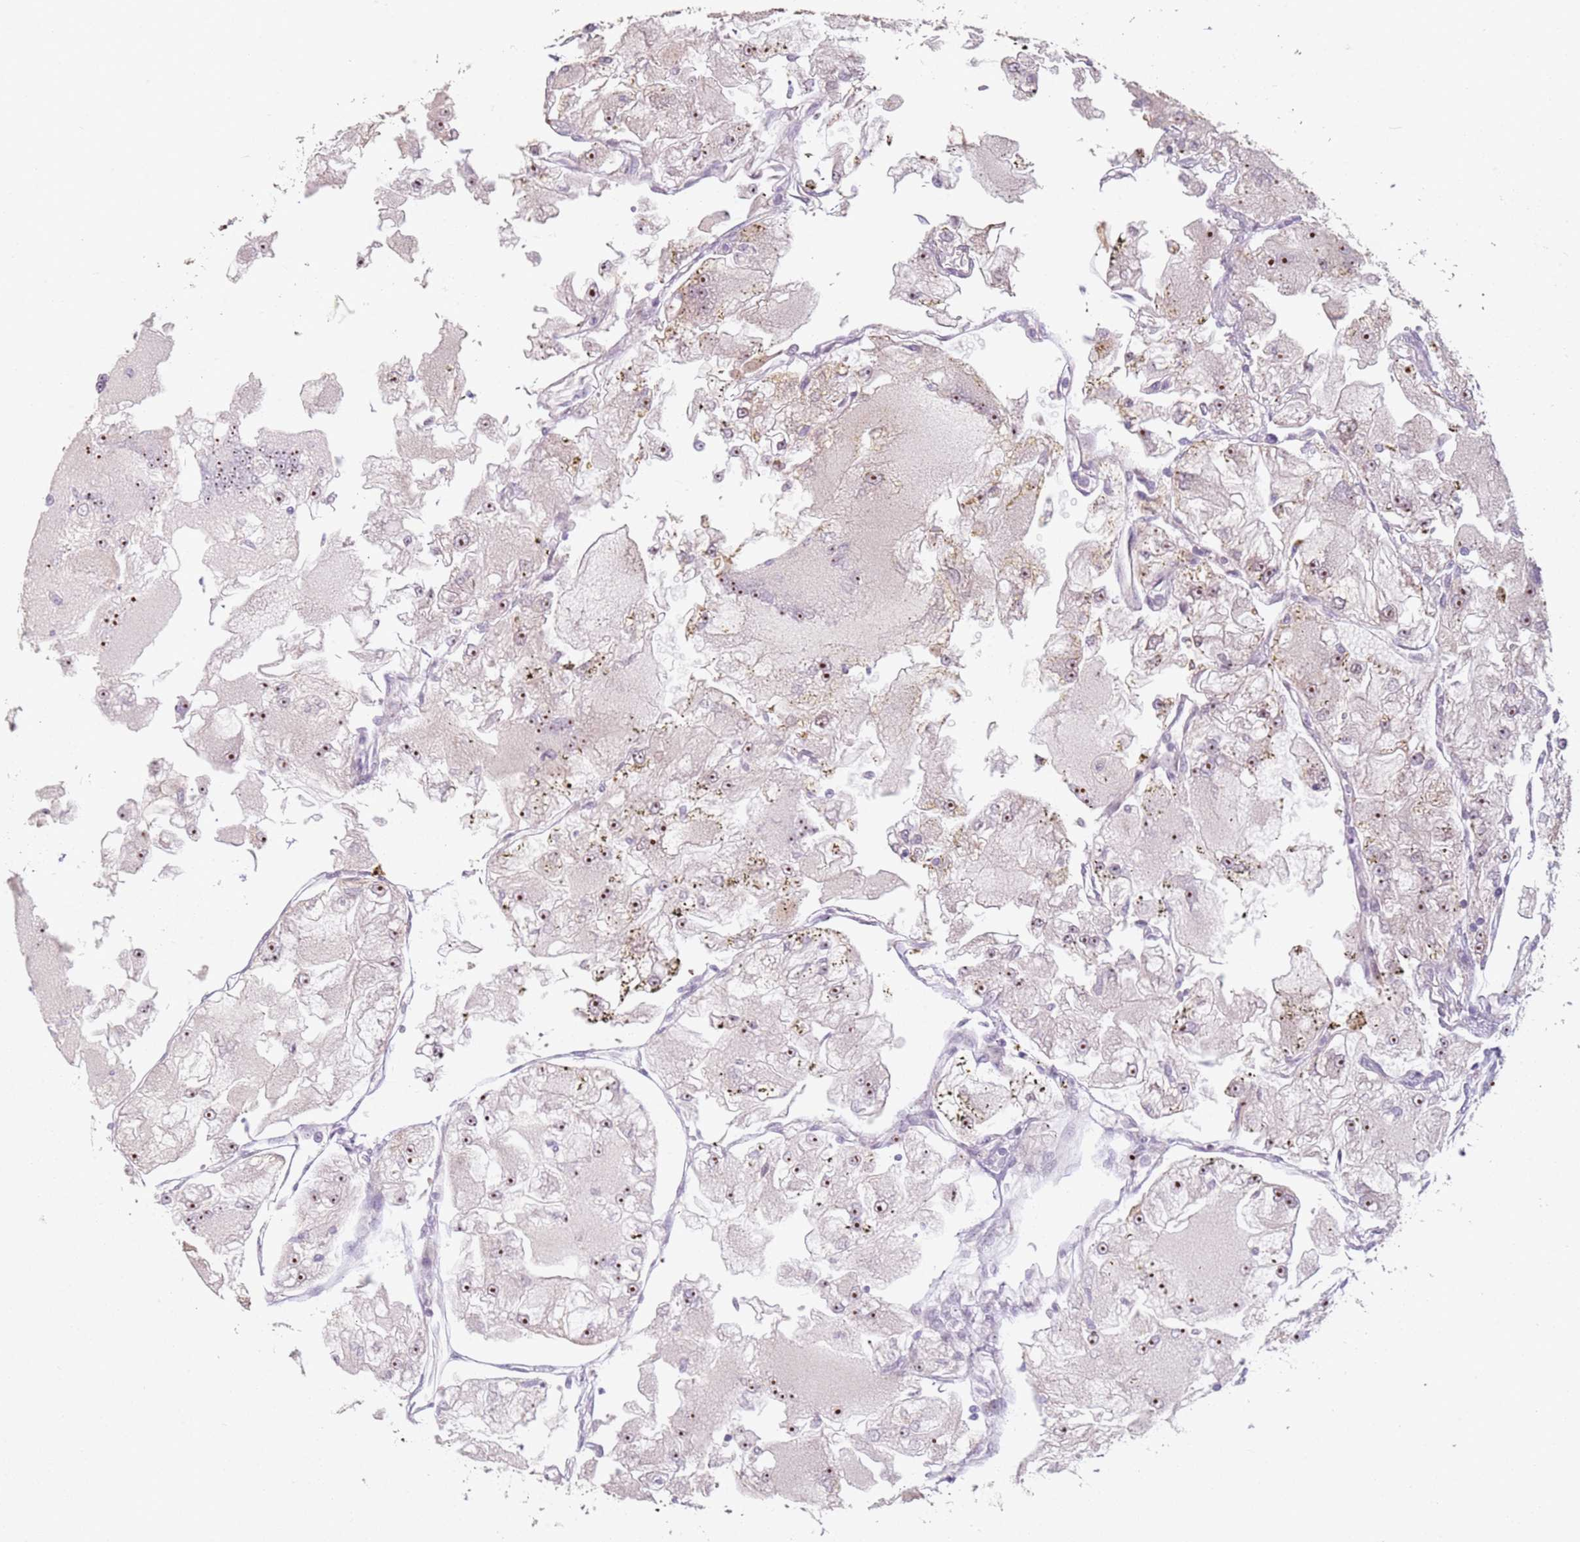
{"staining": {"intensity": "moderate", "quantity": "25%-75%", "location": "nuclear"}, "tissue": "renal cancer", "cell_type": "Tumor cells", "image_type": "cancer", "snomed": [{"axis": "morphology", "description": "Adenocarcinoma, NOS"}, {"axis": "topography", "description": "Kidney"}], "caption": "Renal adenocarcinoma stained with a brown dye exhibits moderate nuclear positive positivity in approximately 25%-75% of tumor cells.", "gene": "CHURC1", "patient": {"sex": "female", "age": 72}}